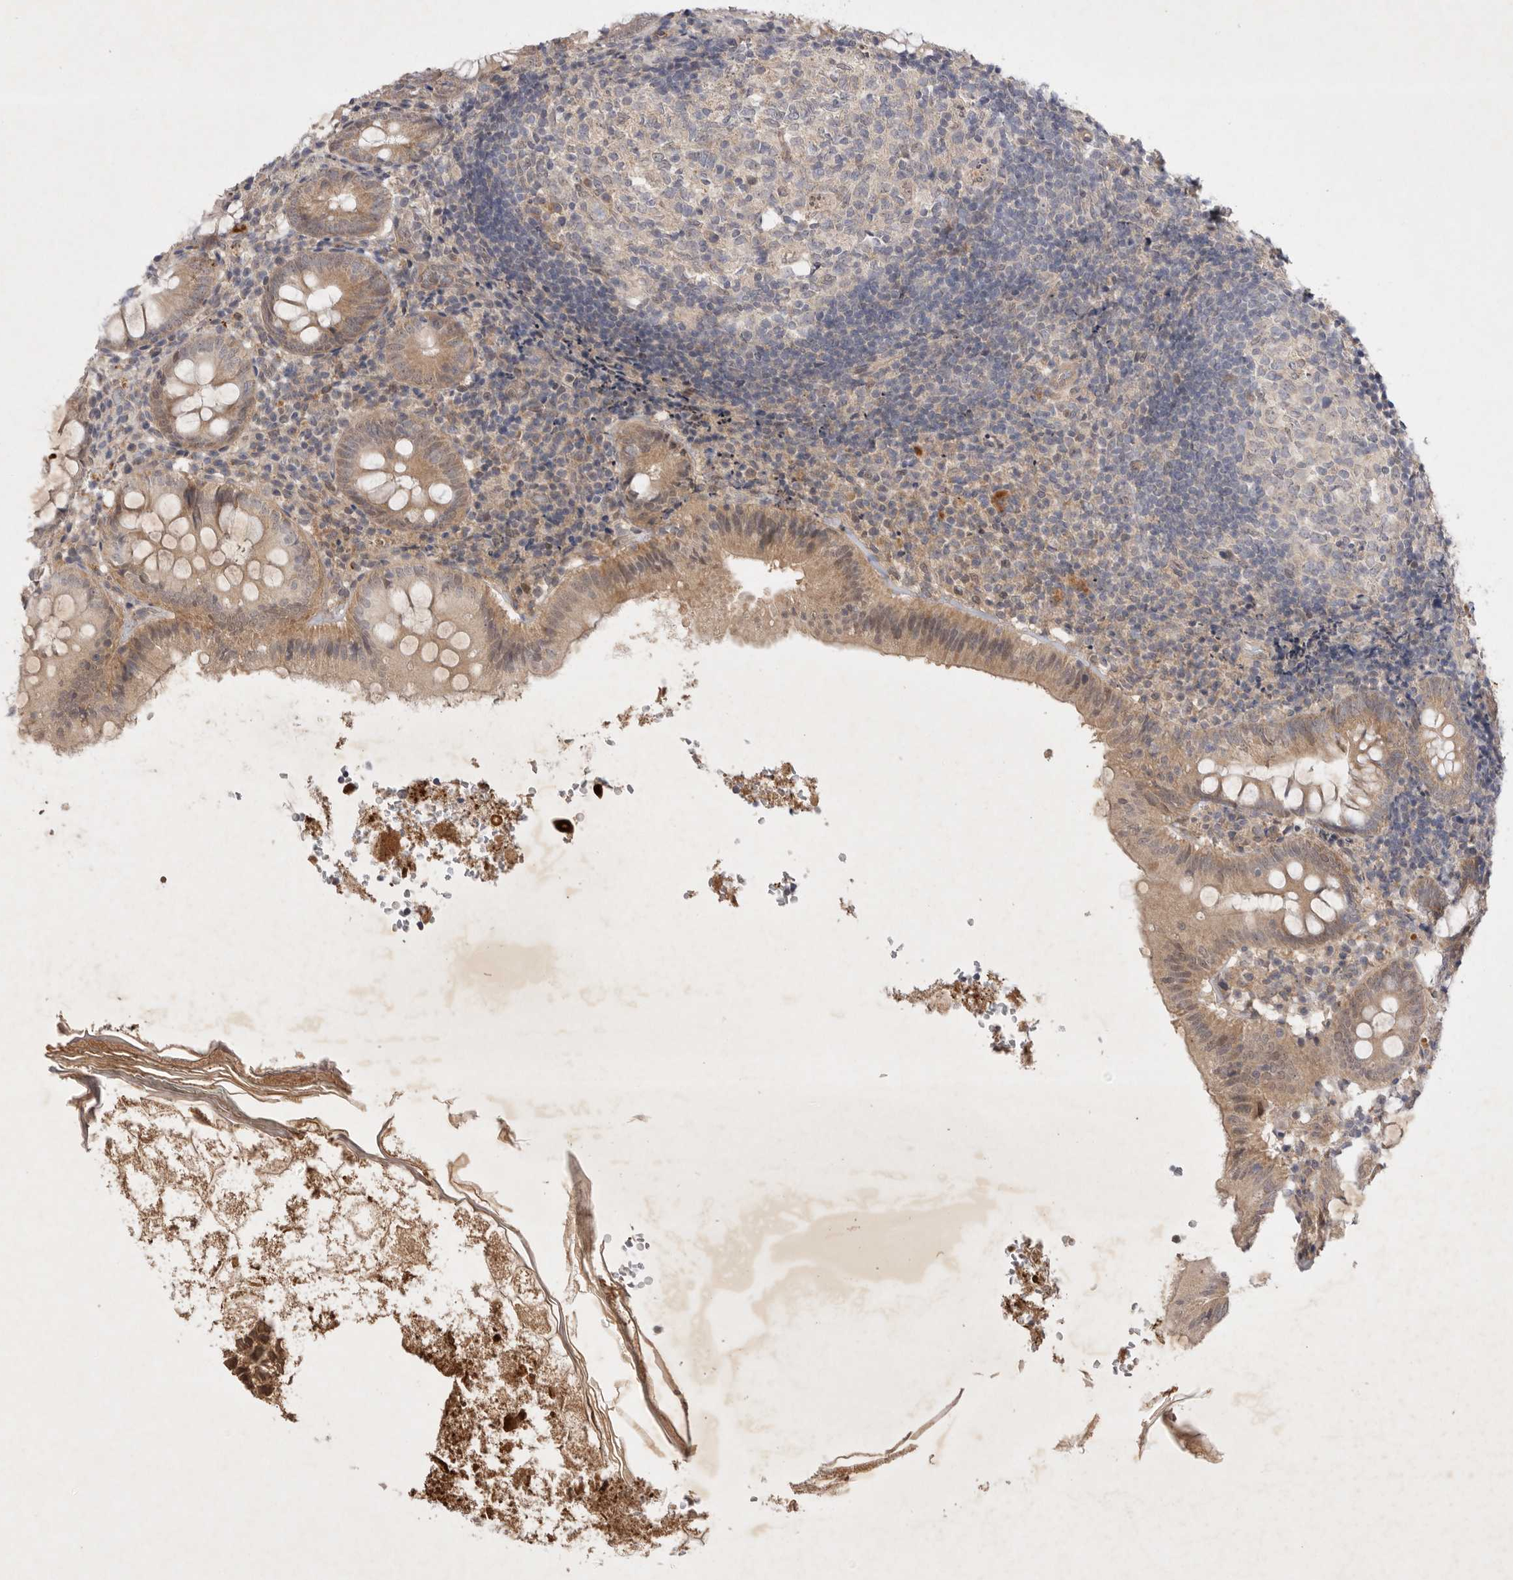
{"staining": {"intensity": "moderate", "quantity": ">75%", "location": "cytoplasmic/membranous"}, "tissue": "appendix", "cell_type": "Glandular cells", "image_type": "normal", "snomed": [{"axis": "morphology", "description": "Normal tissue, NOS"}, {"axis": "topography", "description": "Appendix"}], "caption": "Immunohistochemical staining of benign human appendix demonstrates moderate cytoplasmic/membranous protein expression in about >75% of glandular cells.", "gene": "PTPDC1", "patient": {"sex": "male", "age": 8}}